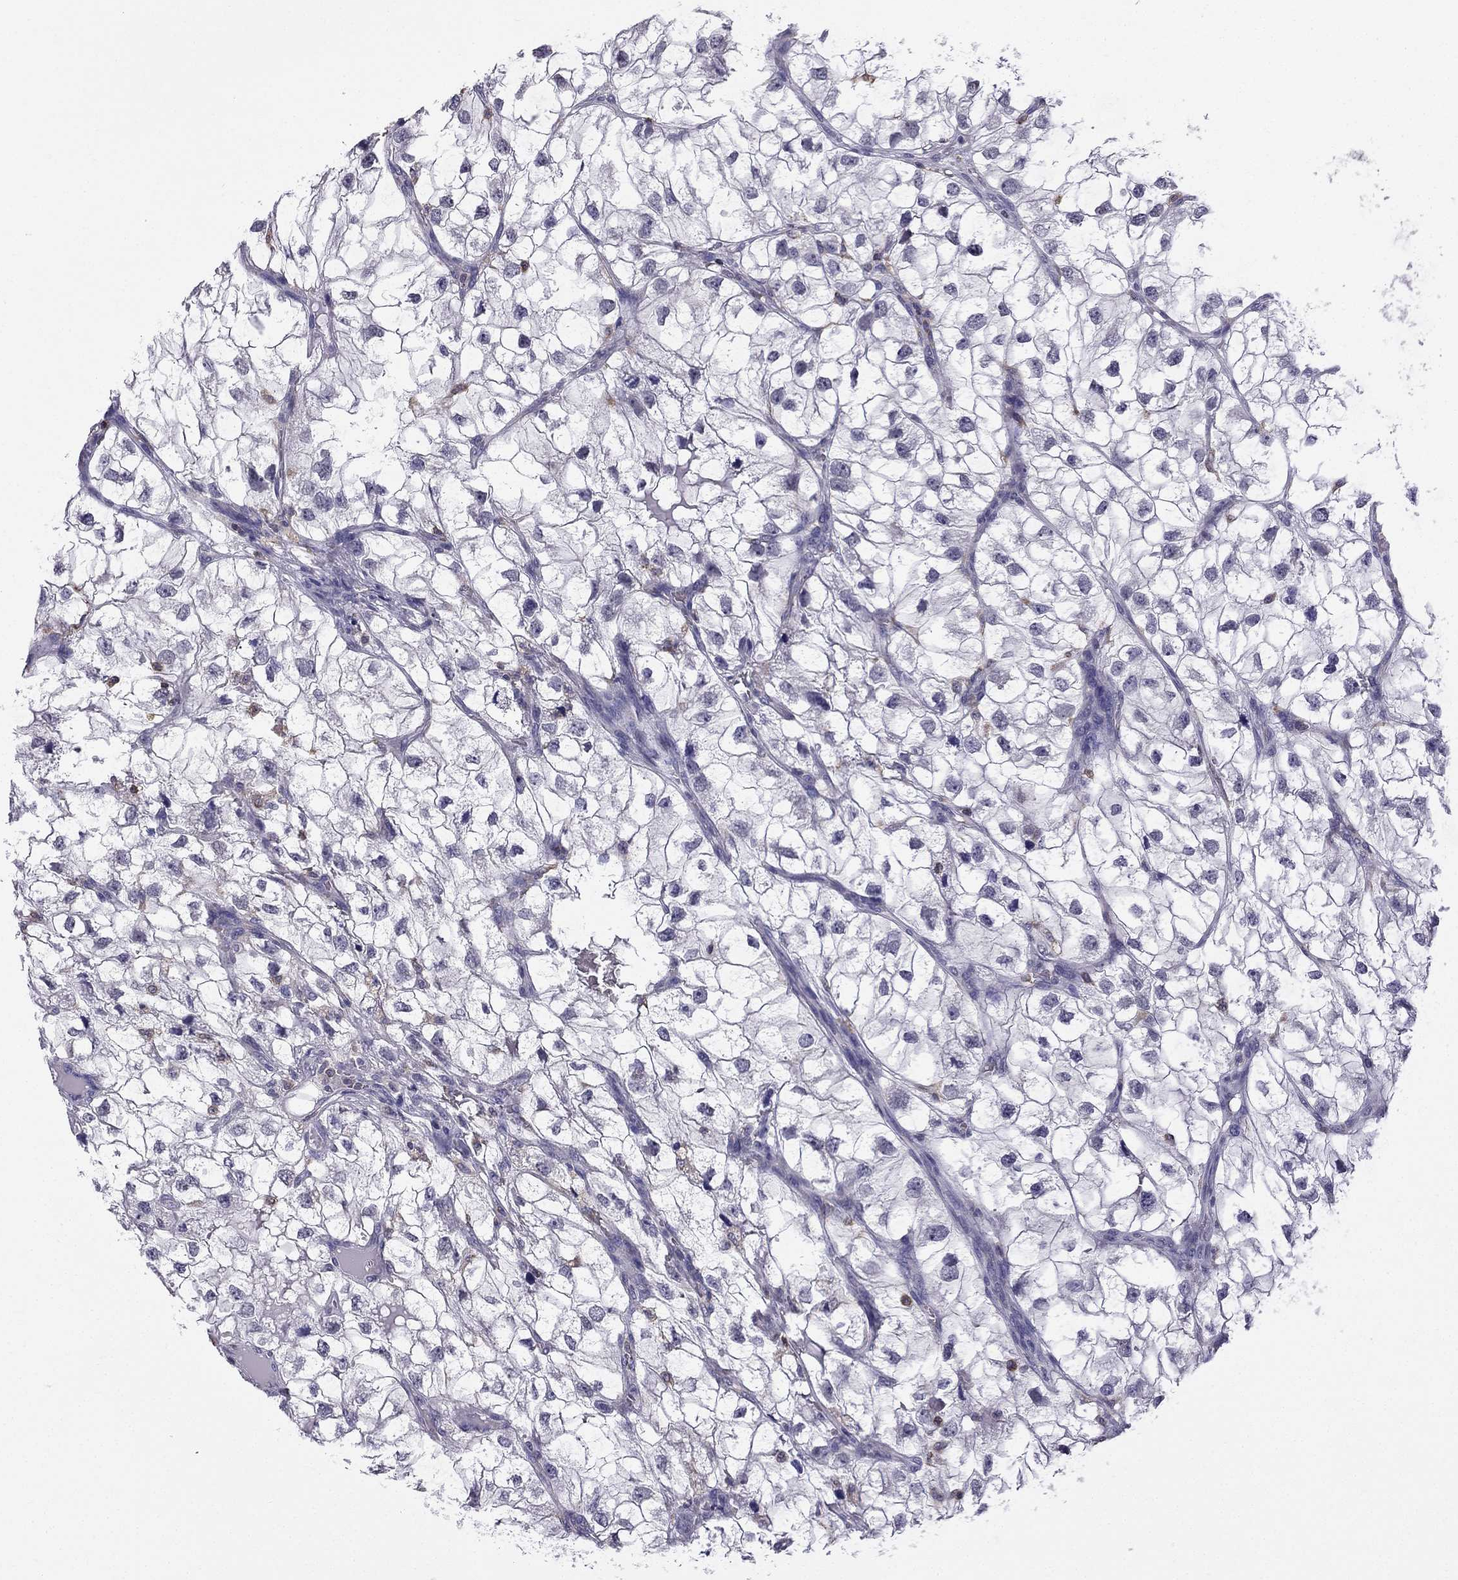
{"staining": {"intensity": "negative", "quantity": "none", "location": "none"}, "tissue": "renal cancer", "cell_type": "Tumor cells", "image_type": "cancer", "snomed": [{"axis": "morphology", "description": "Adenocarcinoma, NOS"}, {"axis": "topography", "description": "Kidney"}], "caption": "Immunohistochemistry photomicrograph of neoplastic tissue: renal cancer (adenocarcinoma) stained with DAB displays no significant protein expression in tumor cells.", "gene": "CCK", "patient": {"sex": "male", "age": 59}}